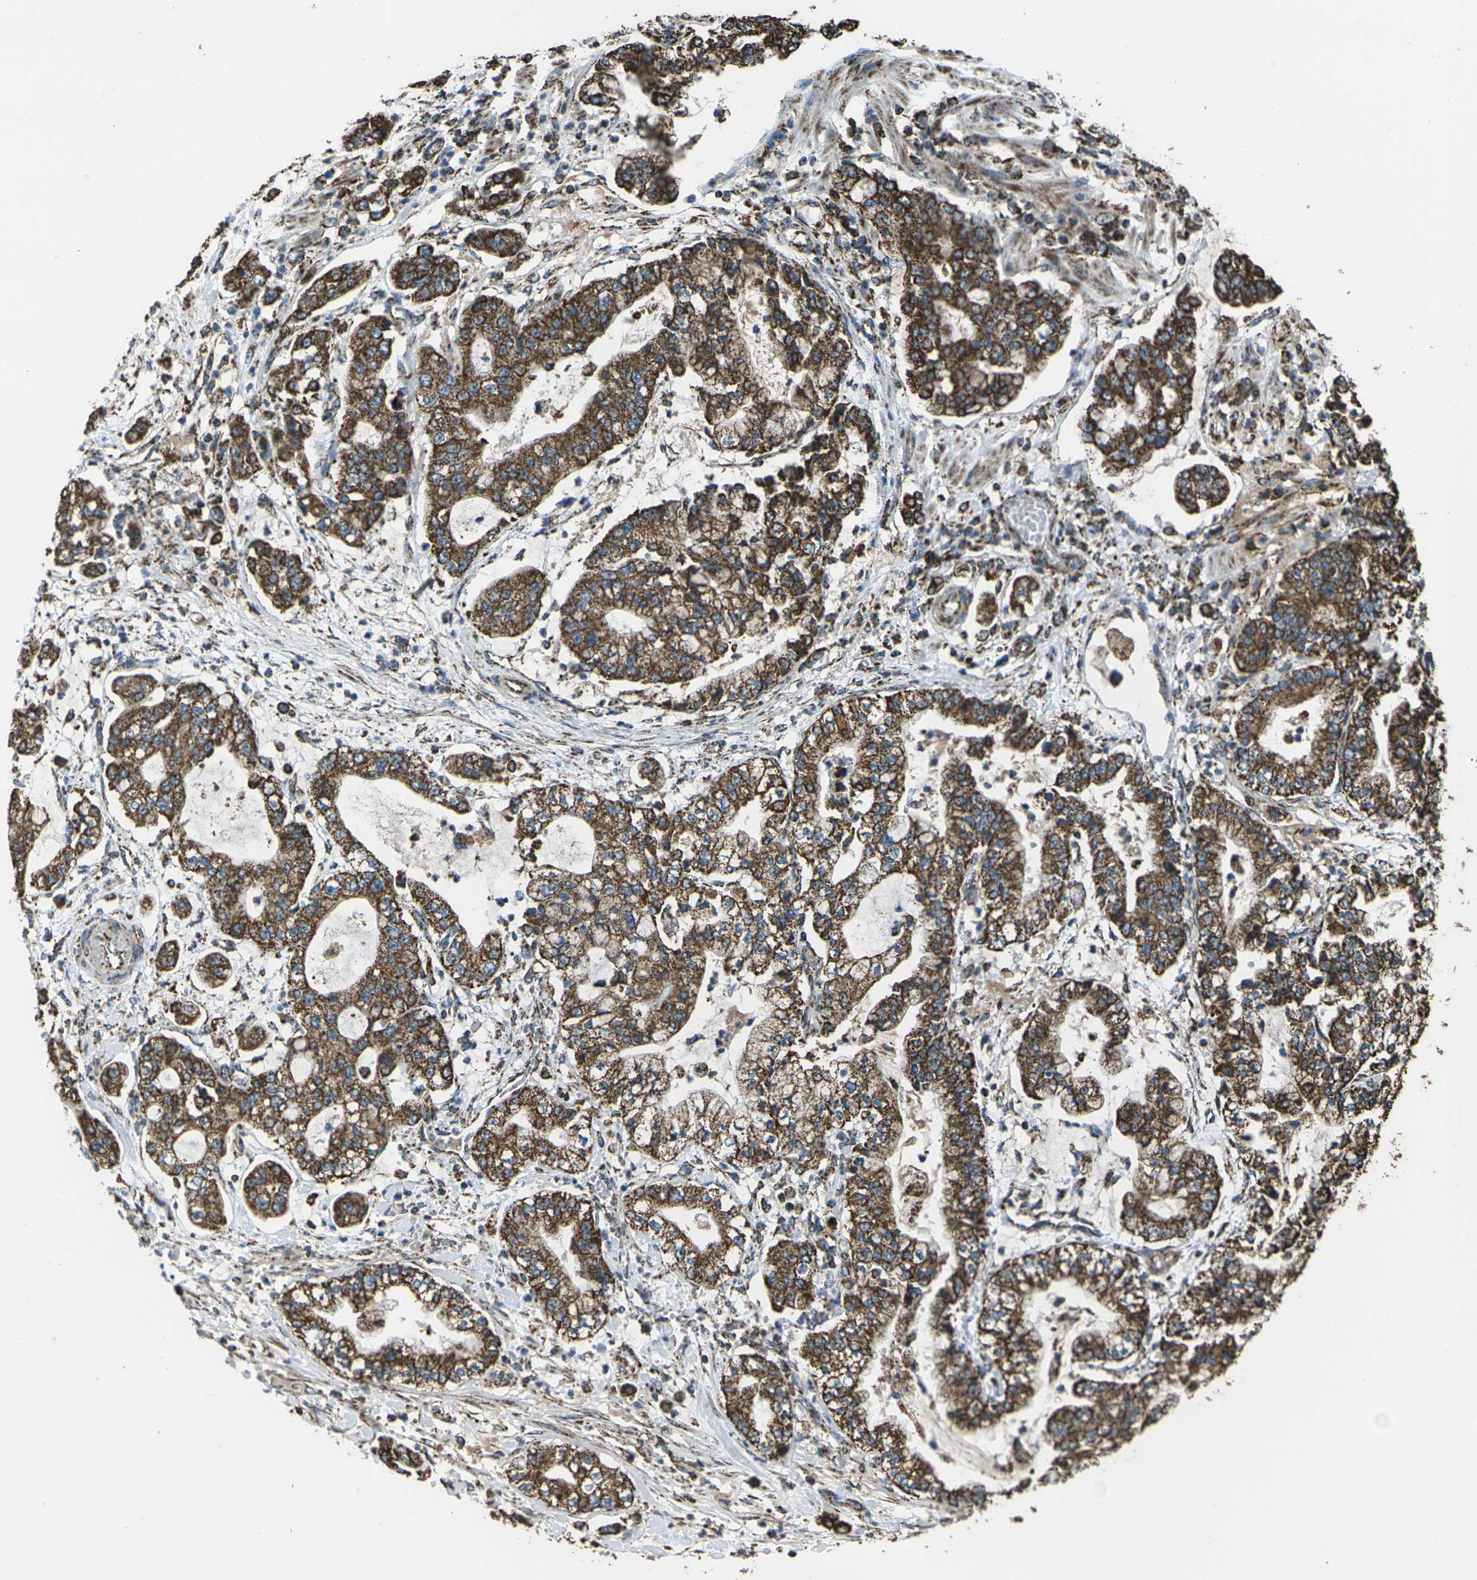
{"staining": {"intensity": "moderate", "quantity": ">75%", "location": "cytoplasmic/membranous"}, "tissue": "stomach cancer", "cell_type": "Tumor cells", "image_type": "cancer", "snomed": [{"axis": "morphology", "description": "Adenocarcinoma, NOS"}, {"axis": "topography", "description": "Stomach"}], "caption": "Protein expression analysis of human stomach cancer reveals moderate cytoplasmic/membranous expression in approximately >75% of tumor cells.", "gene": "KLHL5", "patient": {"sex": "male", "age": 76}}